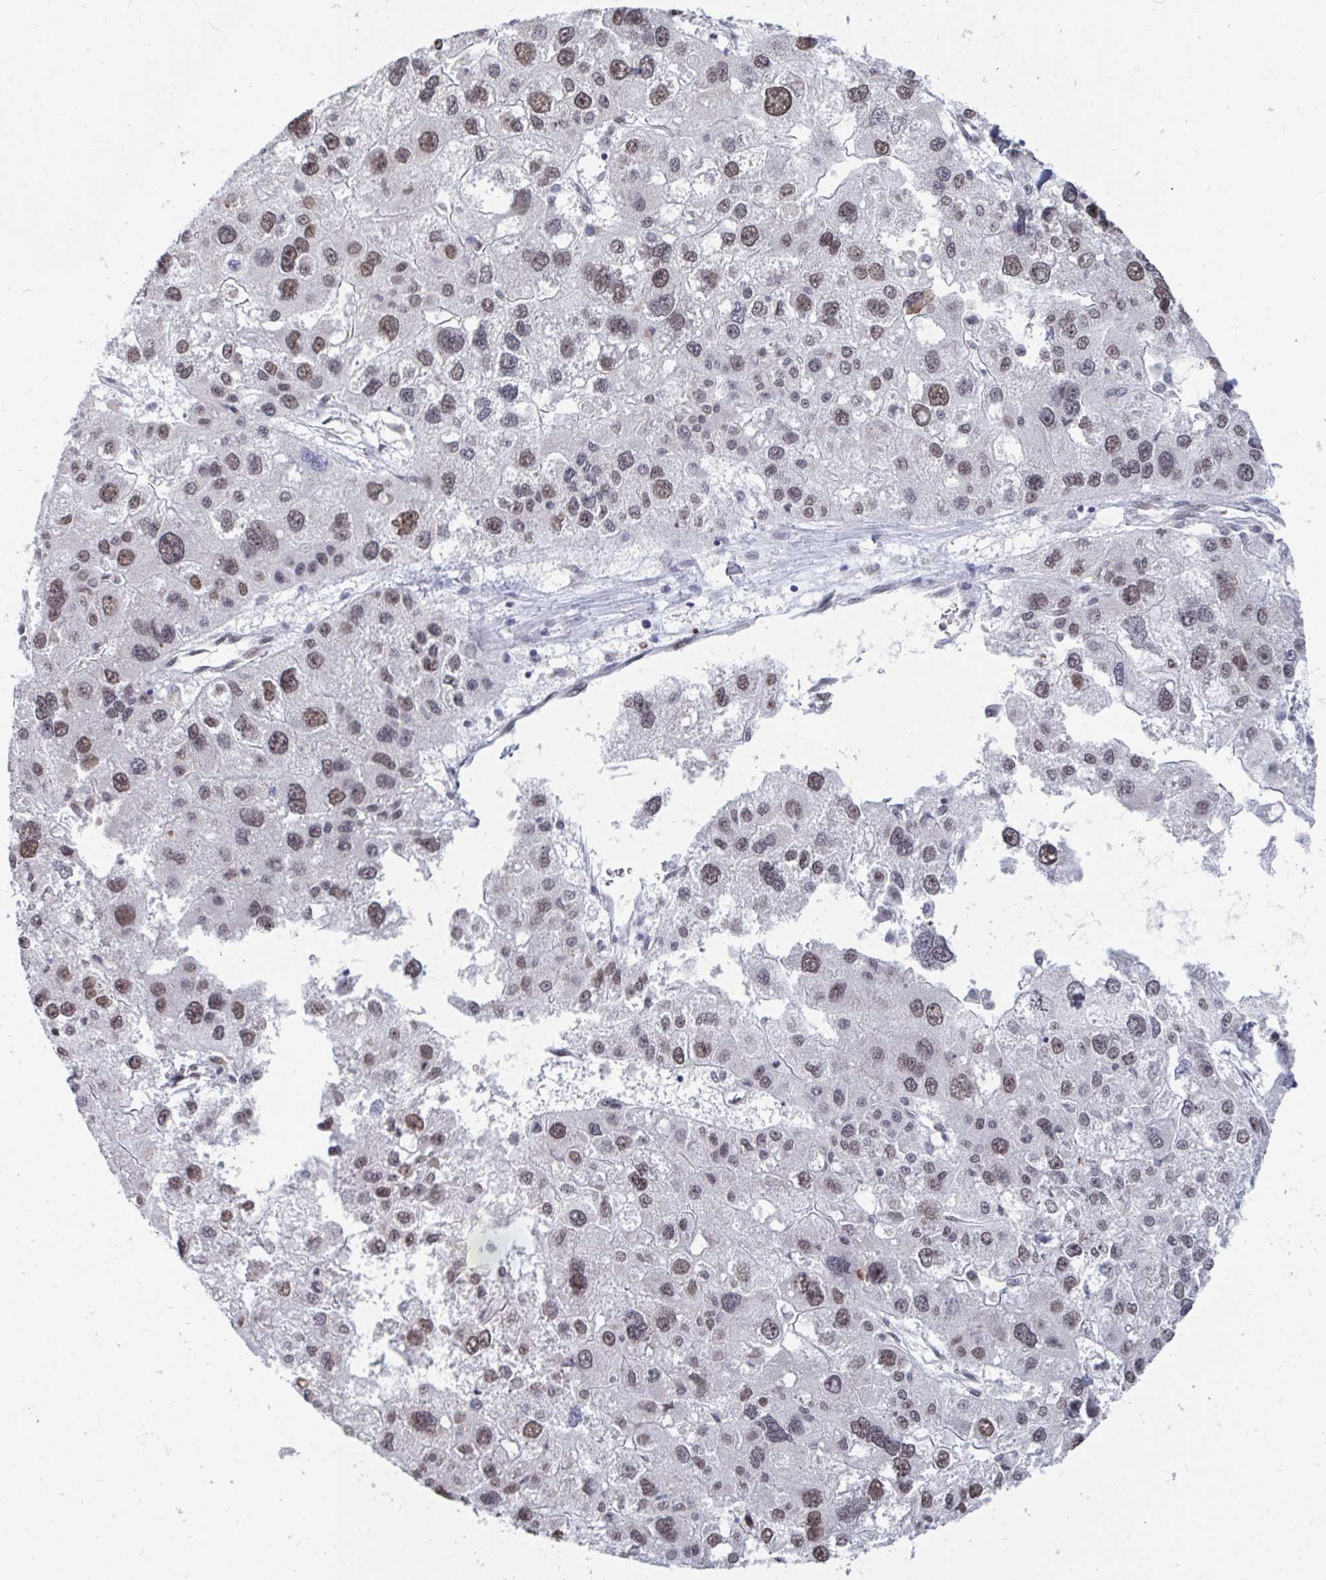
{"staining": {"intensity": "moderate", "quantity": ">75%", "location": "nuclear"}, "tissue": "liver cancer", "cell_type": "Tumor cells", "image_type": "cancer", "snomed": [{"axis": "morphology", "description": "Carcinoma, Hepatocellular, NOS"}, {"axis": "topography", "description": "Liver"}], "caption": "Protein staining of hepatocellular carcinoma (liver) tissue shows moderate nuclear expression in approximately >75% of tumor cells.", "gene": "TRIP12", "patient": {"sex": "male", "age": 73}}